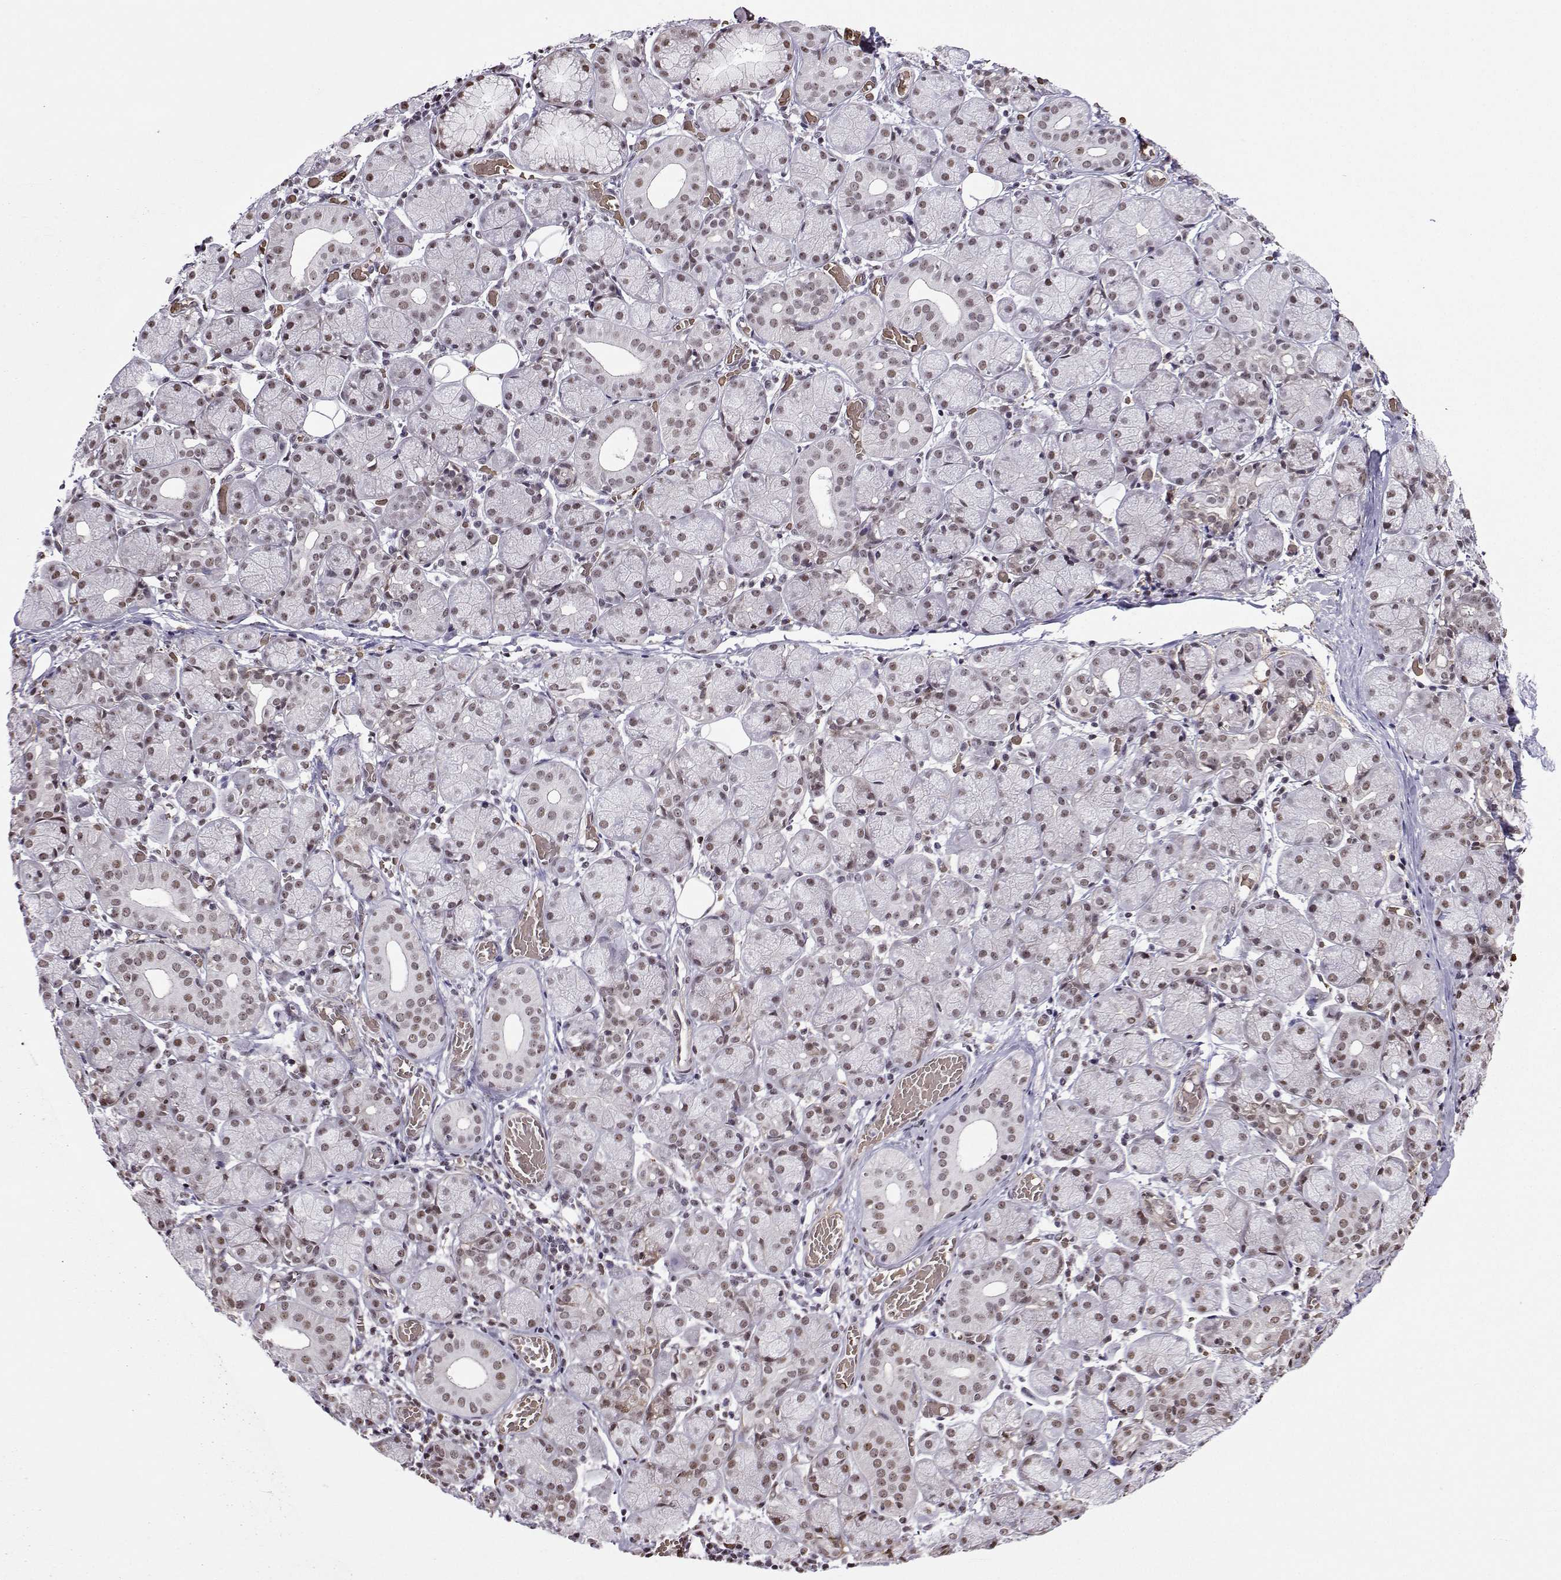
{"staining": {"intensity": "weak", "quantity": ">75%", "location": "nuclear"}, "tissue": "salivary gland", "cell_type": "Glandular cells", "image_type": "normal", "snomed": [{"axis": "morphology", "description": "Normal tissue, NOS"}, {"axis": "topography", "description": "Salivary gland"}, {"axis": "topography", "description": "Peripheral nerve tissue"}], "caption": "This is a photomicrograph of IHC staining of benign salivary gland, which shows weak positivity in the nuclear of glandular cells.", "gene": "CCNK", "patient": {"sex": "female", "age": 24}}